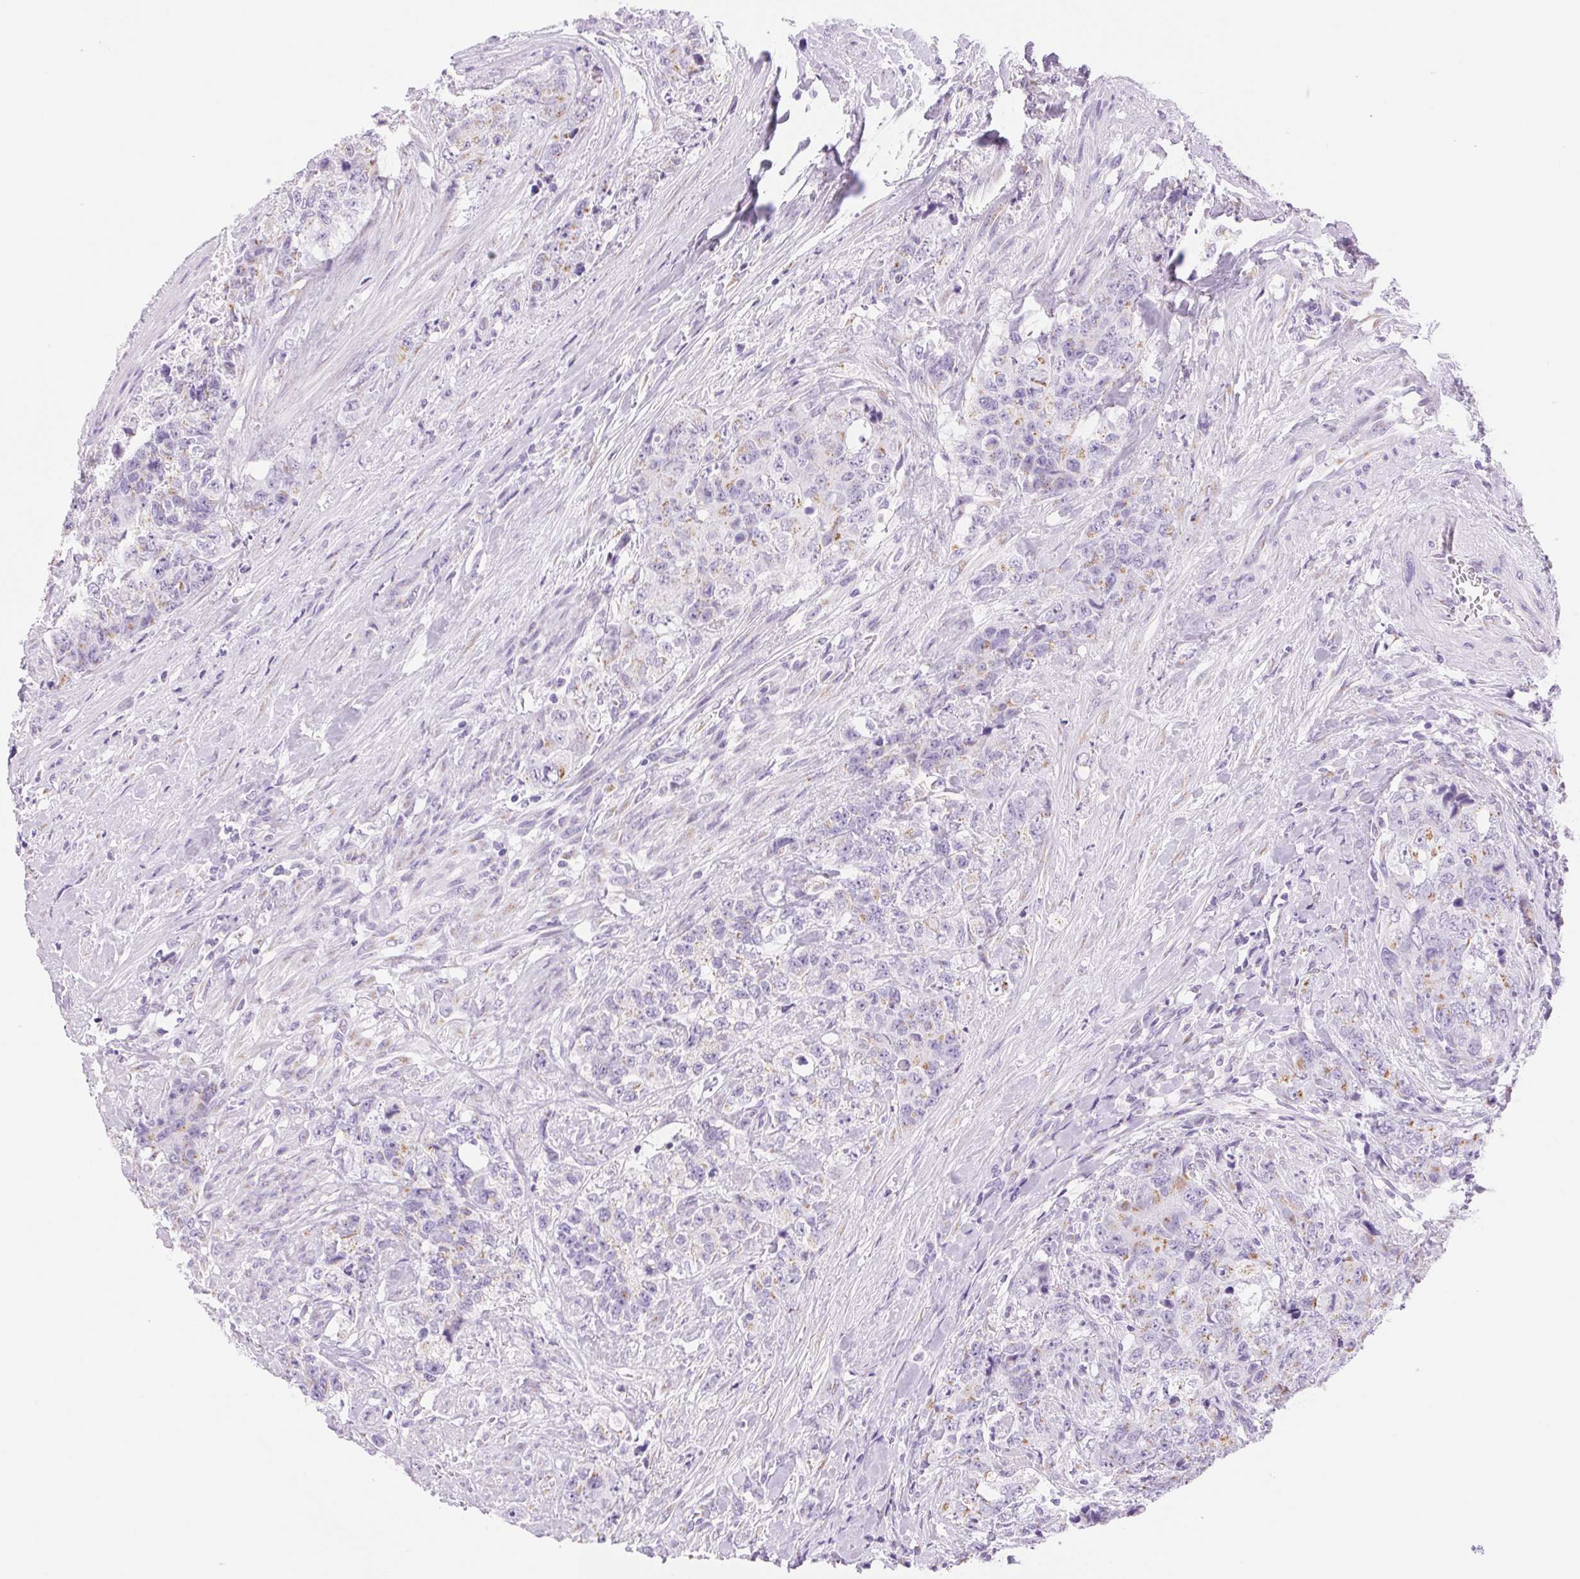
{"staining": {"intensity": "weak", "quantity": "<25%", "location": "cytoplasmic/membranous"}, "tissue": "urothelial cancer", "cell_type": "Tumor cells", "image_type": "cancer", "snomed": [{"axis": "morphology", "description": "Urothelial carcinoma, High grade"}, {"axis": "topography", "description": "Urinary bladder"}], "caption": "Tumor cells show no significant positivity in high-grade urothelial carcinoma.", "gene": "SERPINB3", "patient": {"sex": "female", "age": 78}}